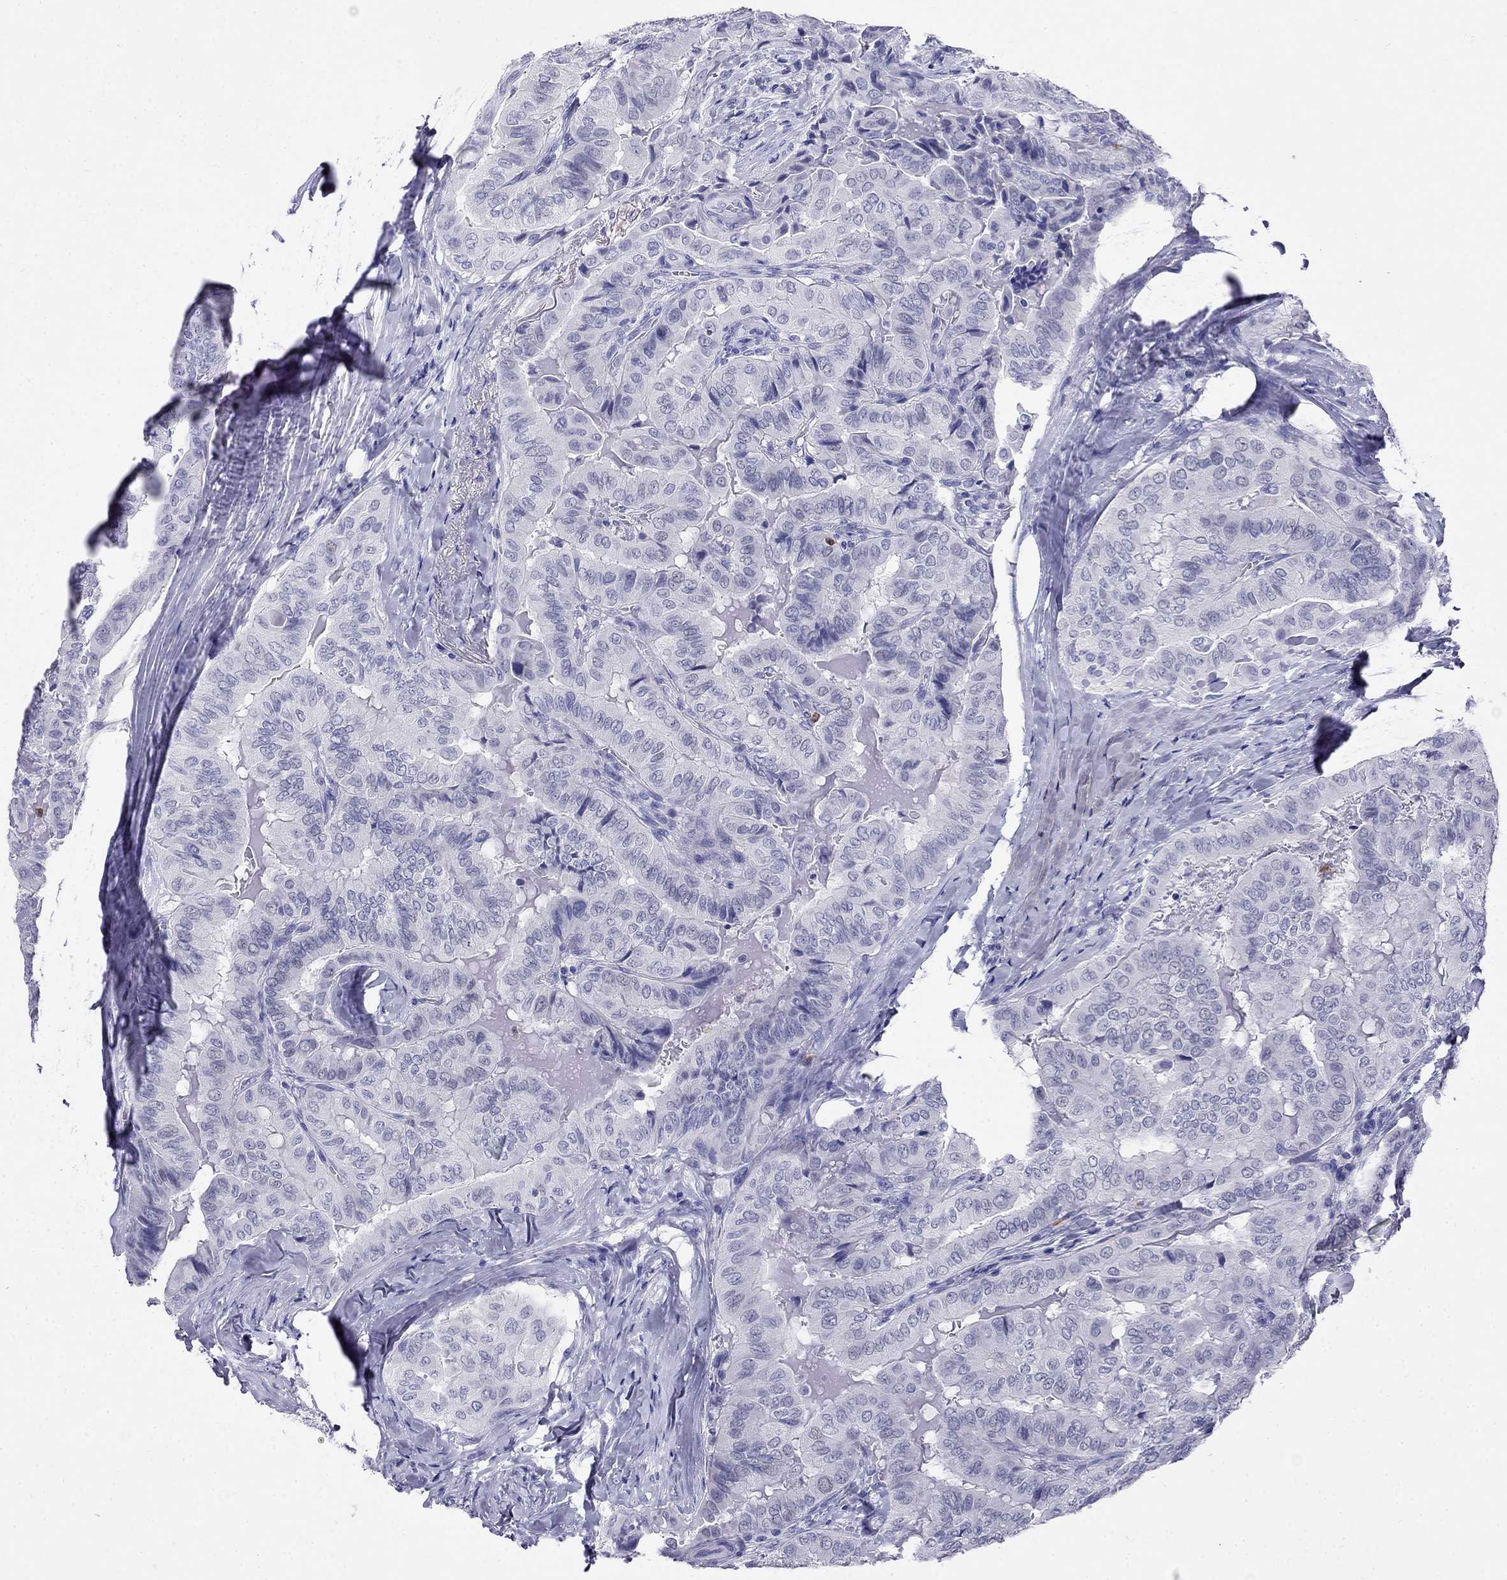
{"staining": {"intensity": "negative", "quantity": "none", "location": "none"}, "tissue": "thyroid cancer", "cell_type": "Tumor cells", "image_type": "cancer", "snomed": [{"axis": "morphology", "description": "Papillary adenocarcinoma, NOS"}, {"axis": "topography", "description": "Thyroid gland"}], "caption": "There is no significant positivity in tumor cells of papillary adenocarcinoma (thyroid).", "gene": "PPP1R36", "patient": {"sex": "female", "age": 68}}